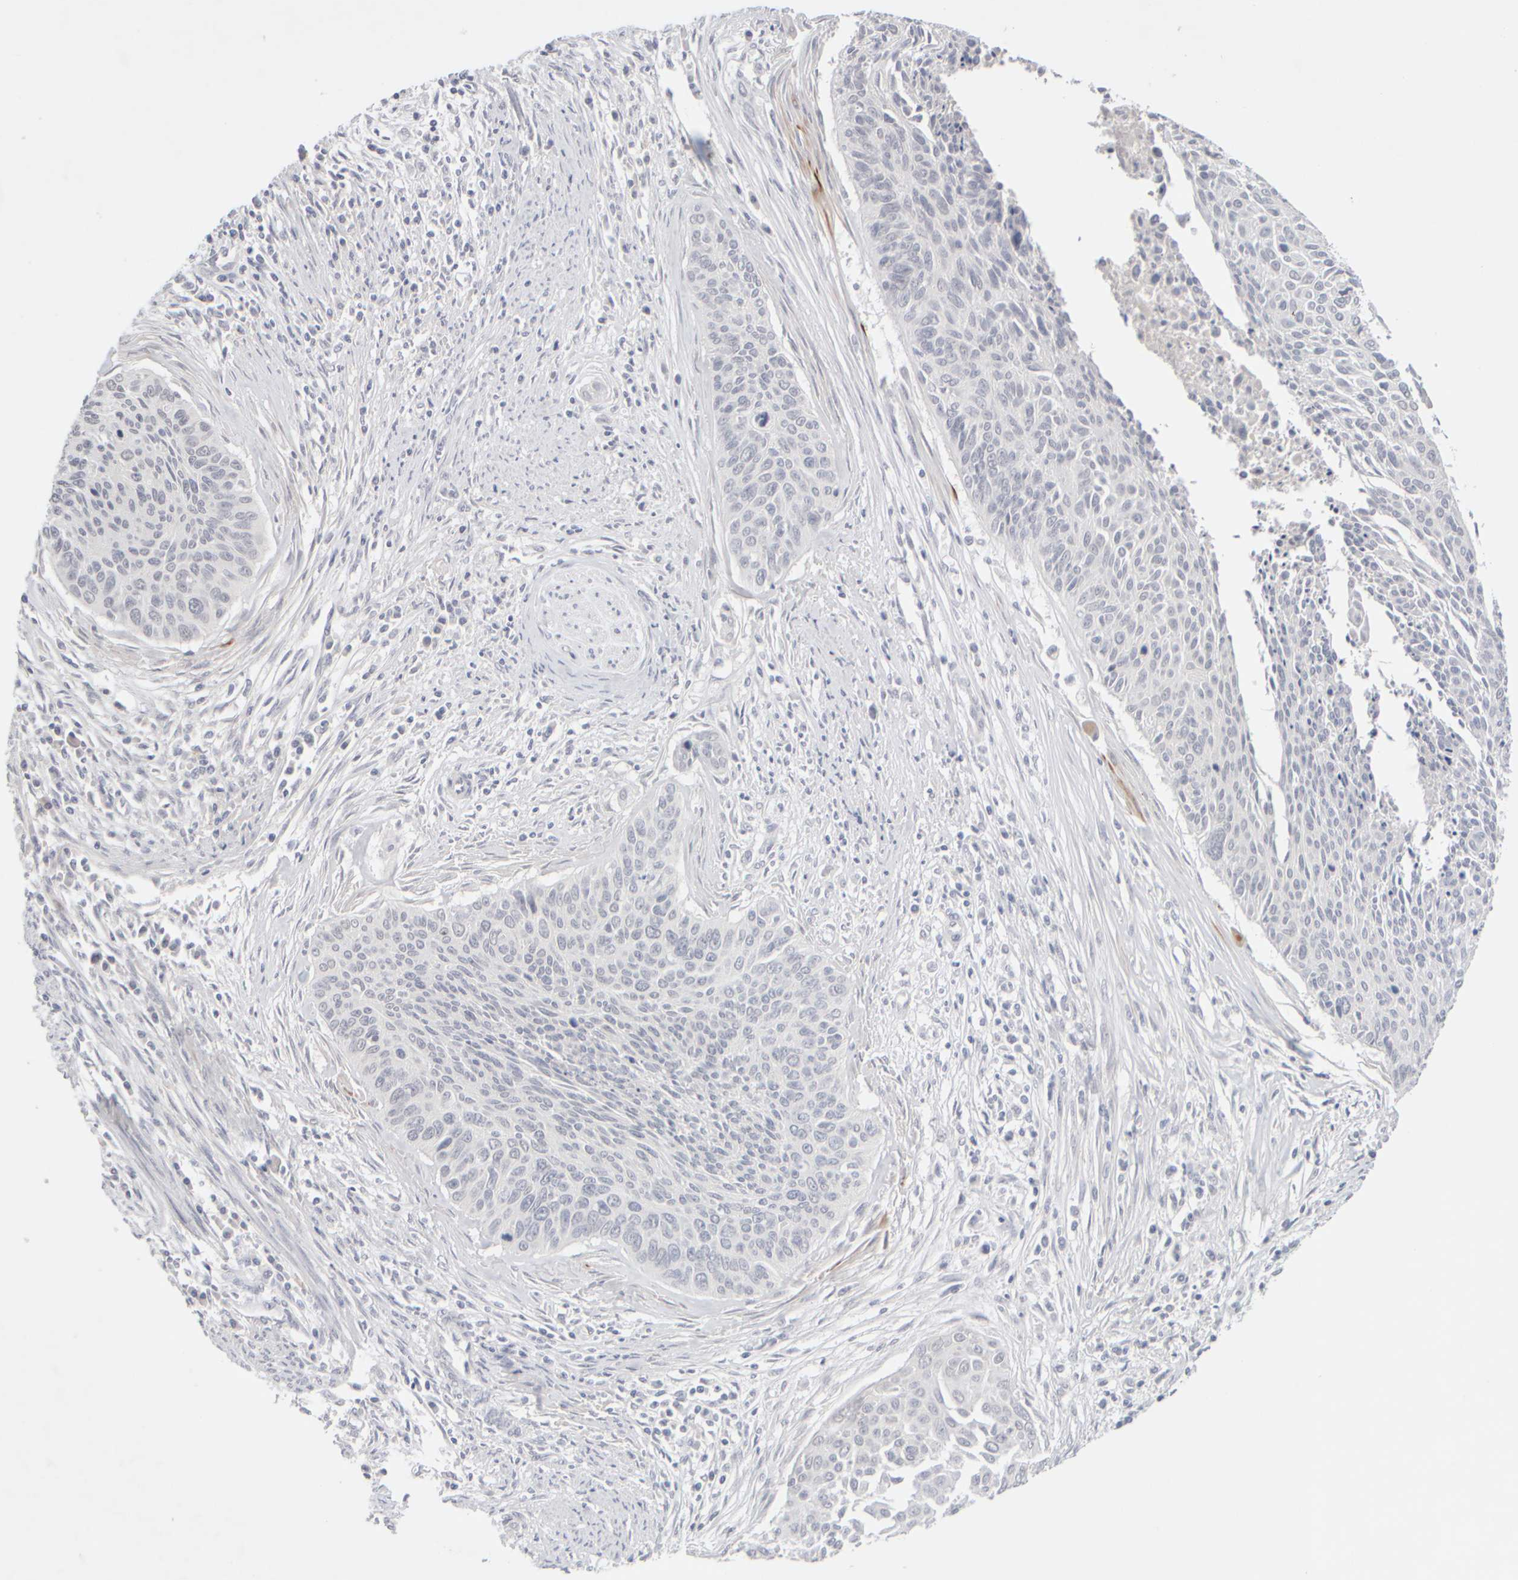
{"staining": {"intensity": "negative", "quantity": "none", "location": "none"}, "tissue": "cervical cancer", "cell_type": "Tumor cells", "image_type": "cancer", "snomed": [{"axis": "morphology", "description": "Squamous cell carcinoma, NOS"}, {"axis": "topography", "description": "Cervix"}], "caption": "Immunohistochemistry histopathology image of cervical squamous cell carcinoma stained for a protein (brown), which demonstrates no staining in tumor cells.", "gene": "ZNF112", "patient": {"sex": "female", "age": 55}}